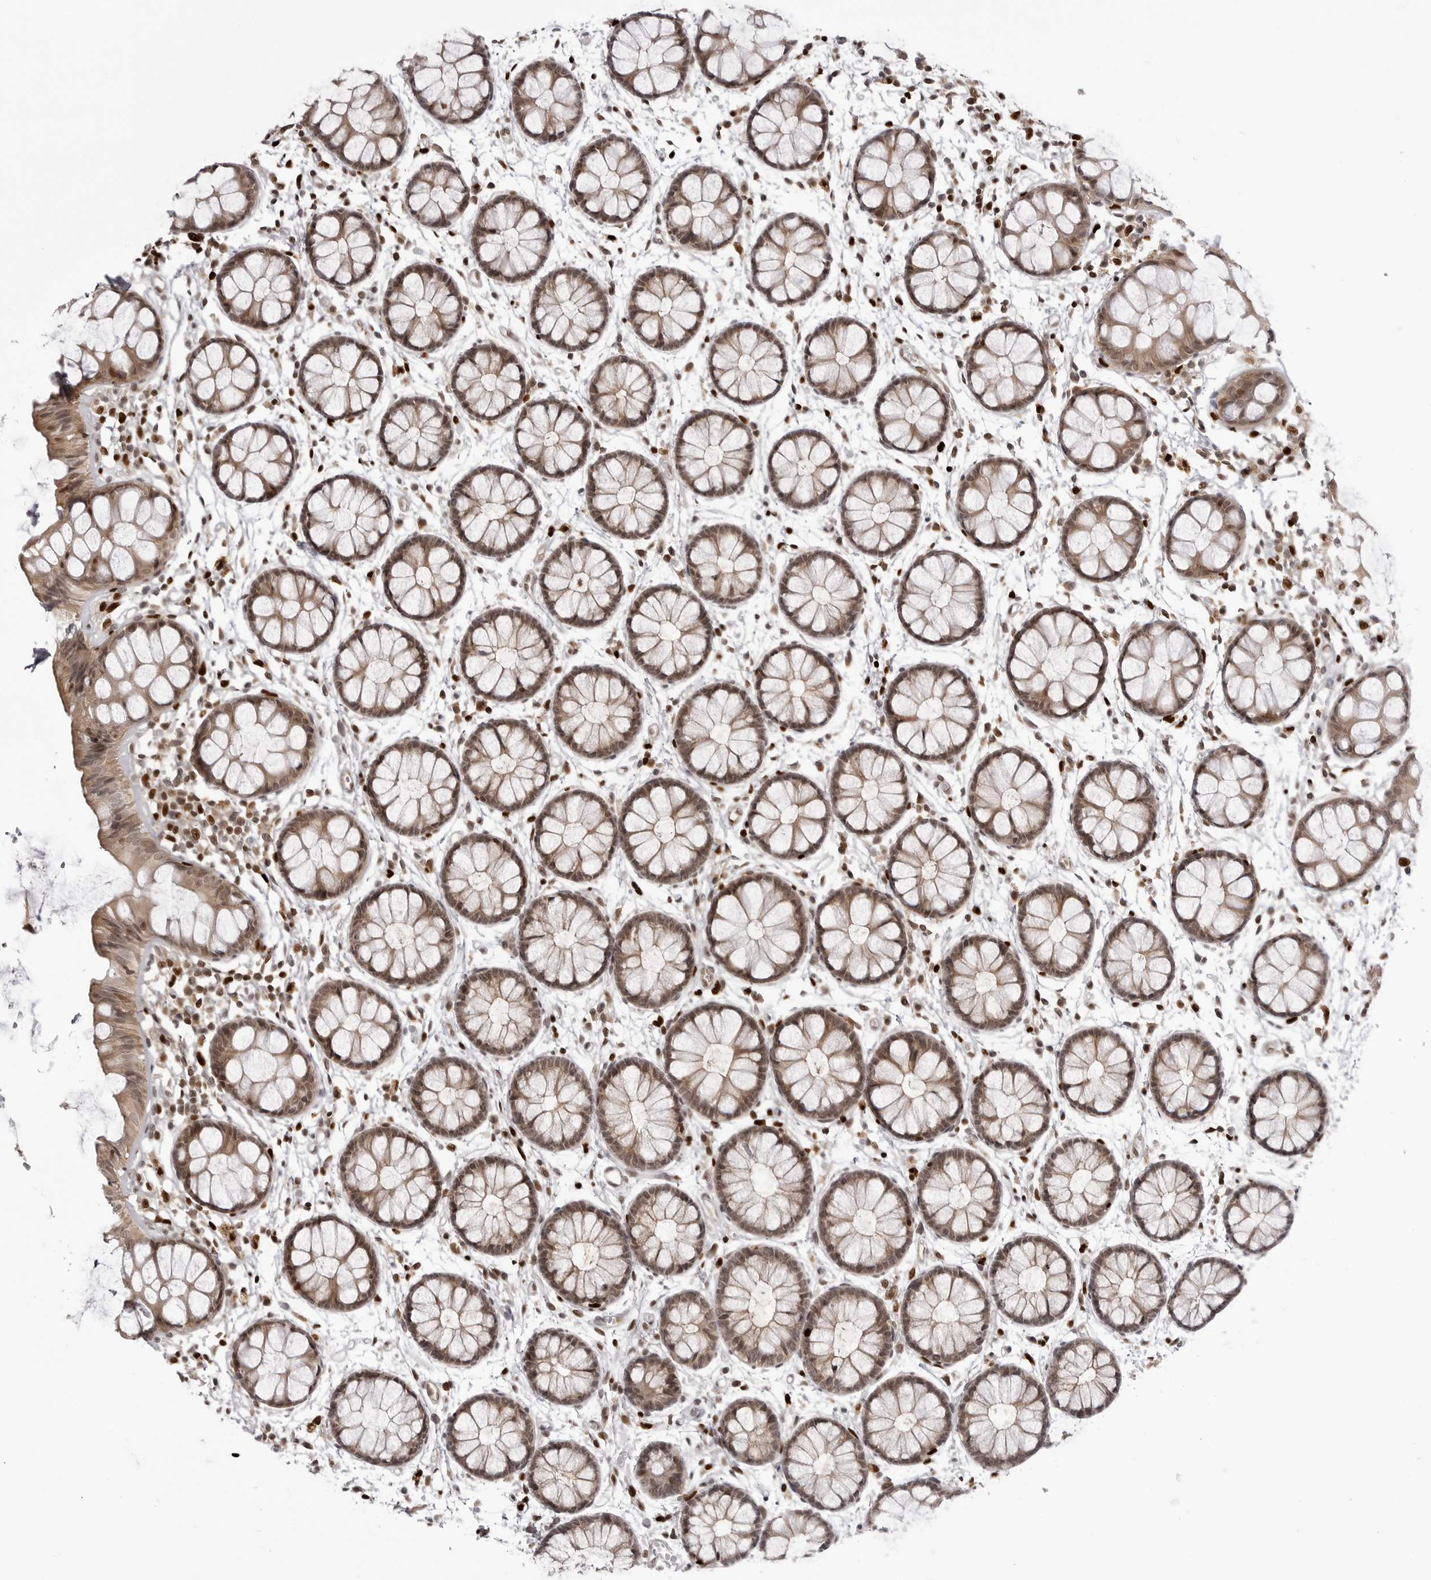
{"staining": {"intensity": "moderate", "quantity": ">75%", "location": "cytoplasmic/membranous,nuclear"}, "tissue": "rectum", "cell_type": "Glandular cells", "image_type": "normal", "snomed": [{"axis": "morphology", "description": "Normal tissue, NOS"}, {"axis": "topography", "description": "Rectum"}], "caption": "This histopathology image reveals immunohistochemistry staining of benign human rectum, with medium moderate cytoplasmic/membranous,nuclear expression in about >75% of glandular cells.", "gene": "PTK2B", "patient": {"sex": "female", "age": 66}}